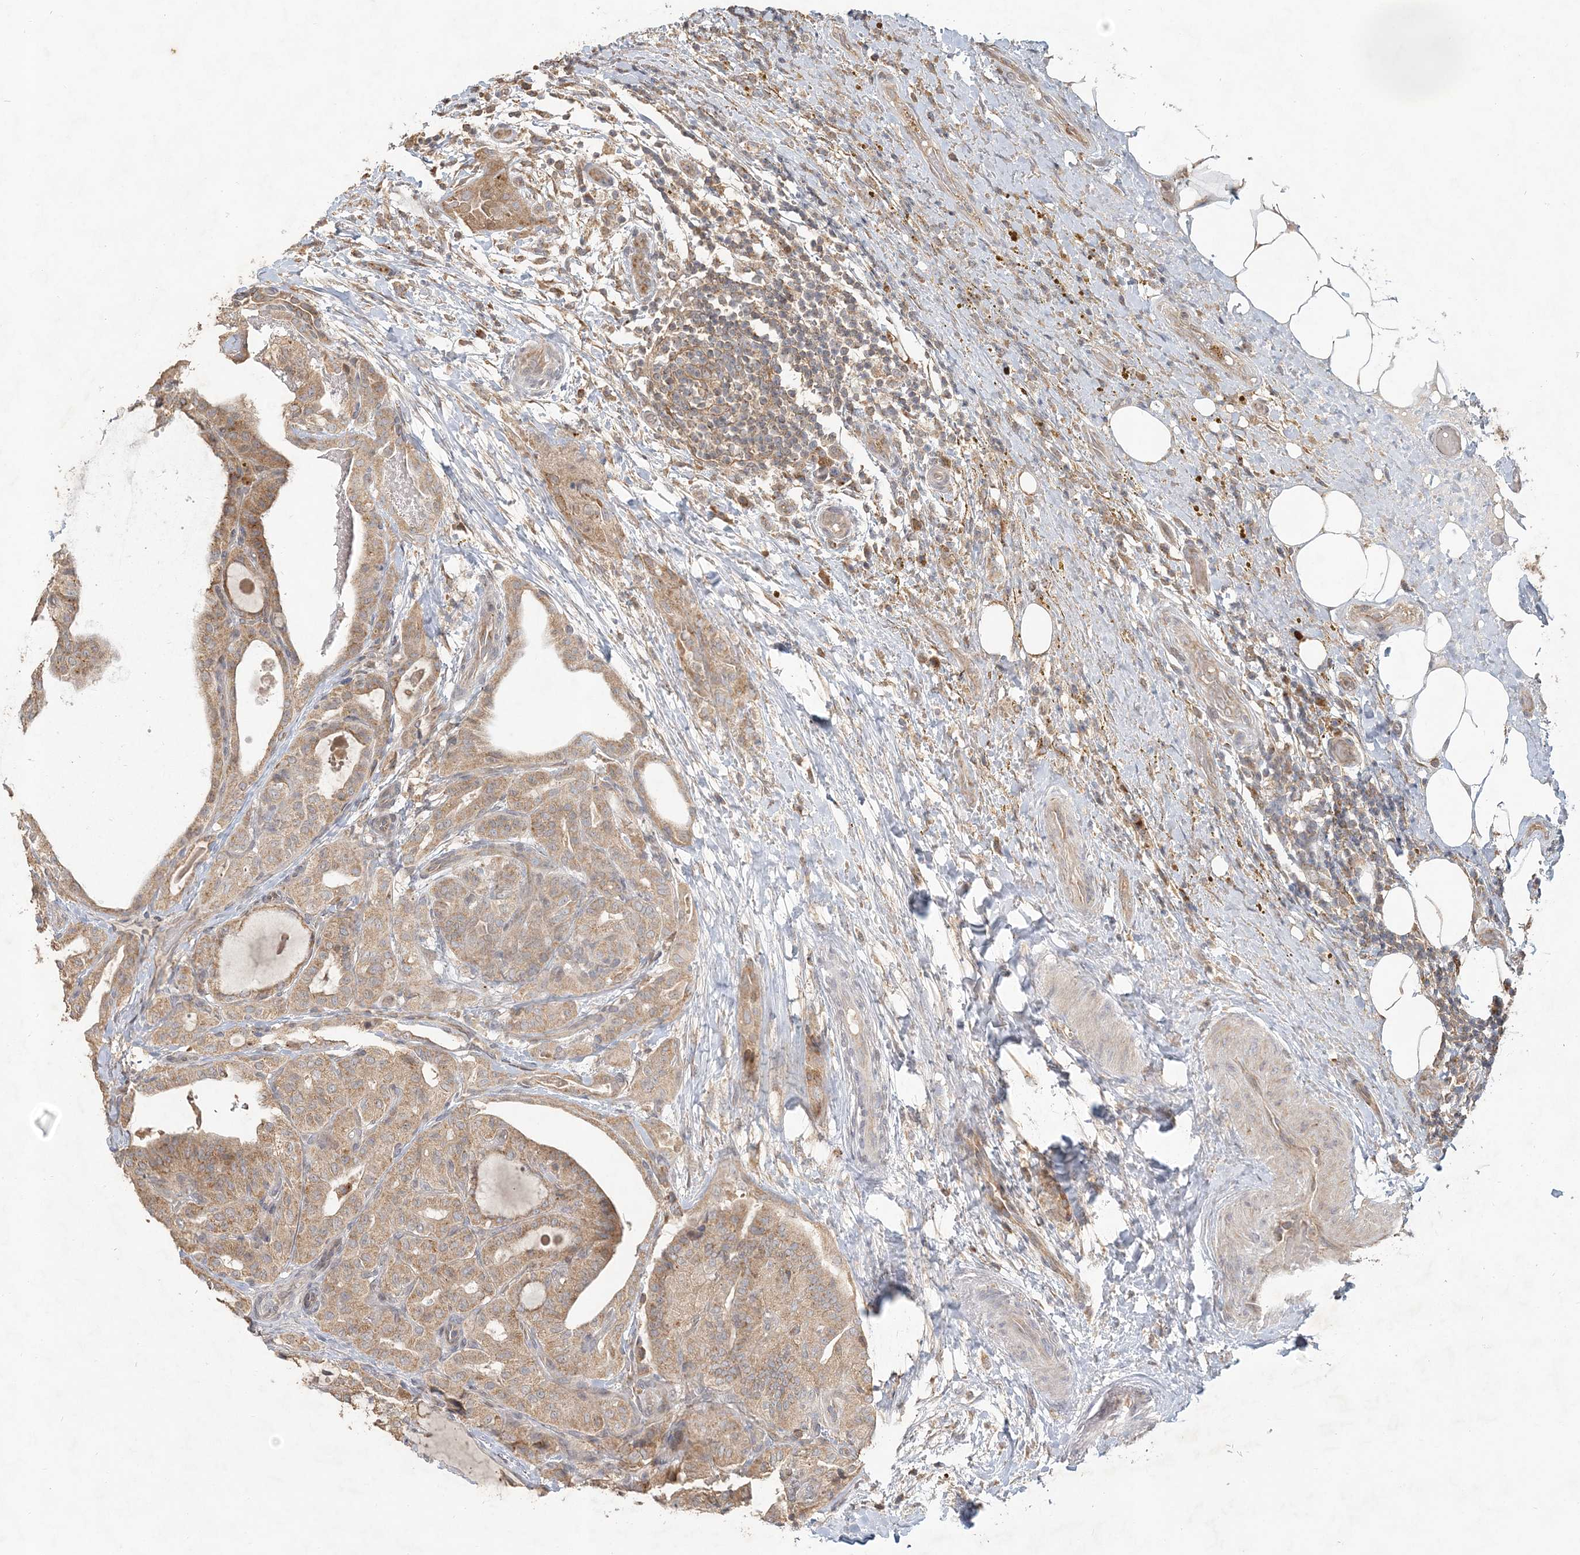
{"staining": {"intensity": "moderate", "quantity": ">75%", "location": "cytoplasmic/membranous"}, "tissue": "thyroid cancer", "cell_type": "Tumor cells", "image_type": "cancer", "snomed": [{"axis": "morphology", "description": "Papillary adenocarcinoma, NOS"}, {"axis": "topography", "description": "Thyroid gland"}], "caption": "Immunohistochemistry (IHC) (DAB) staining of human thyroid papillary adenocarcinoma reveals moderate cytoplasmic/membranous protein staining in about >75% of tumor cells.", "gene": "RAB14", "patient": {"sex": "male", "age": 77}}